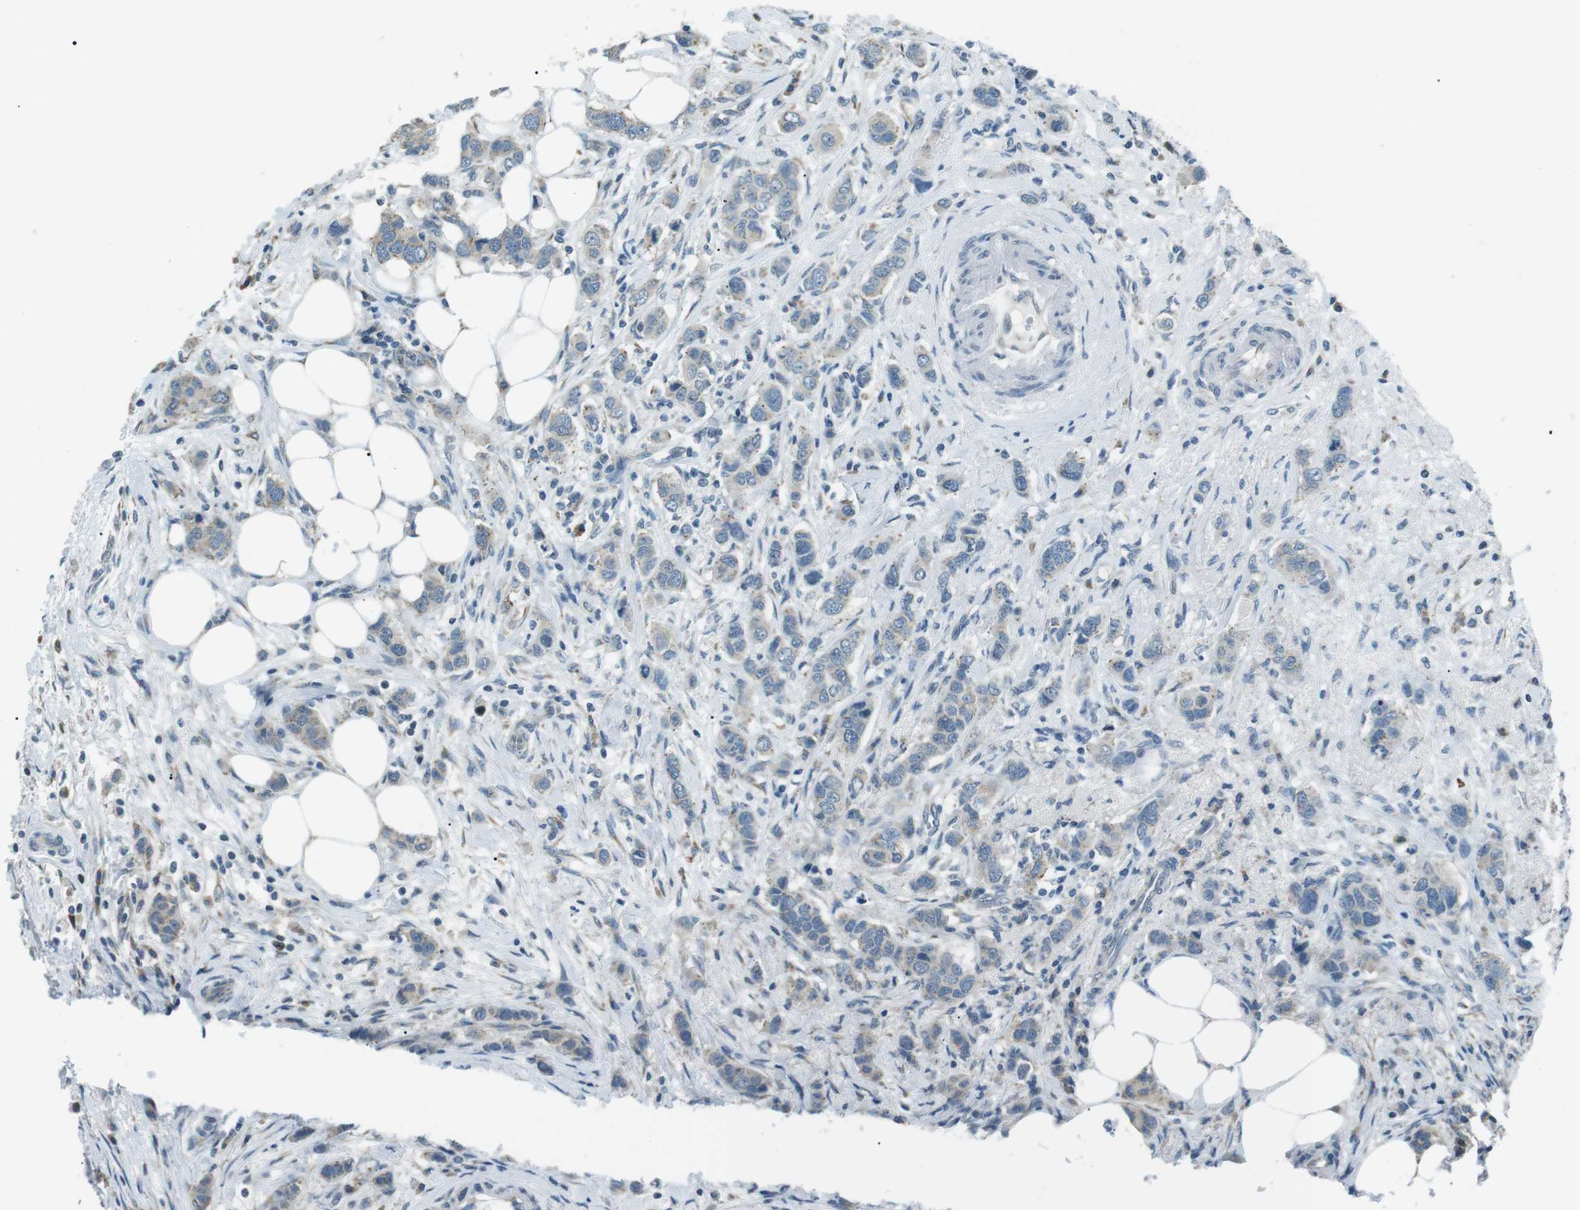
{"staining": {"intensity": "weak", "quantity": "25%-75%", "location": "cytoplasmic/membranous"}, "tissue": "breast cancer", "cell_type": "Tumor cells", "image_type": "cancer", "snomed": [{"axis": "morphology", "description": "Duct carcinoma"}, {"axis": "topography", "description": "Breast"}], "caption": "This is an image of immunohistochemistry (IHC) staining of breast cancer, which shows weak staining in the cytoplasmic/membranous of tumor cells.", "gene": "SERPINB2", "patient": {"sex": "female", "age": 50}}